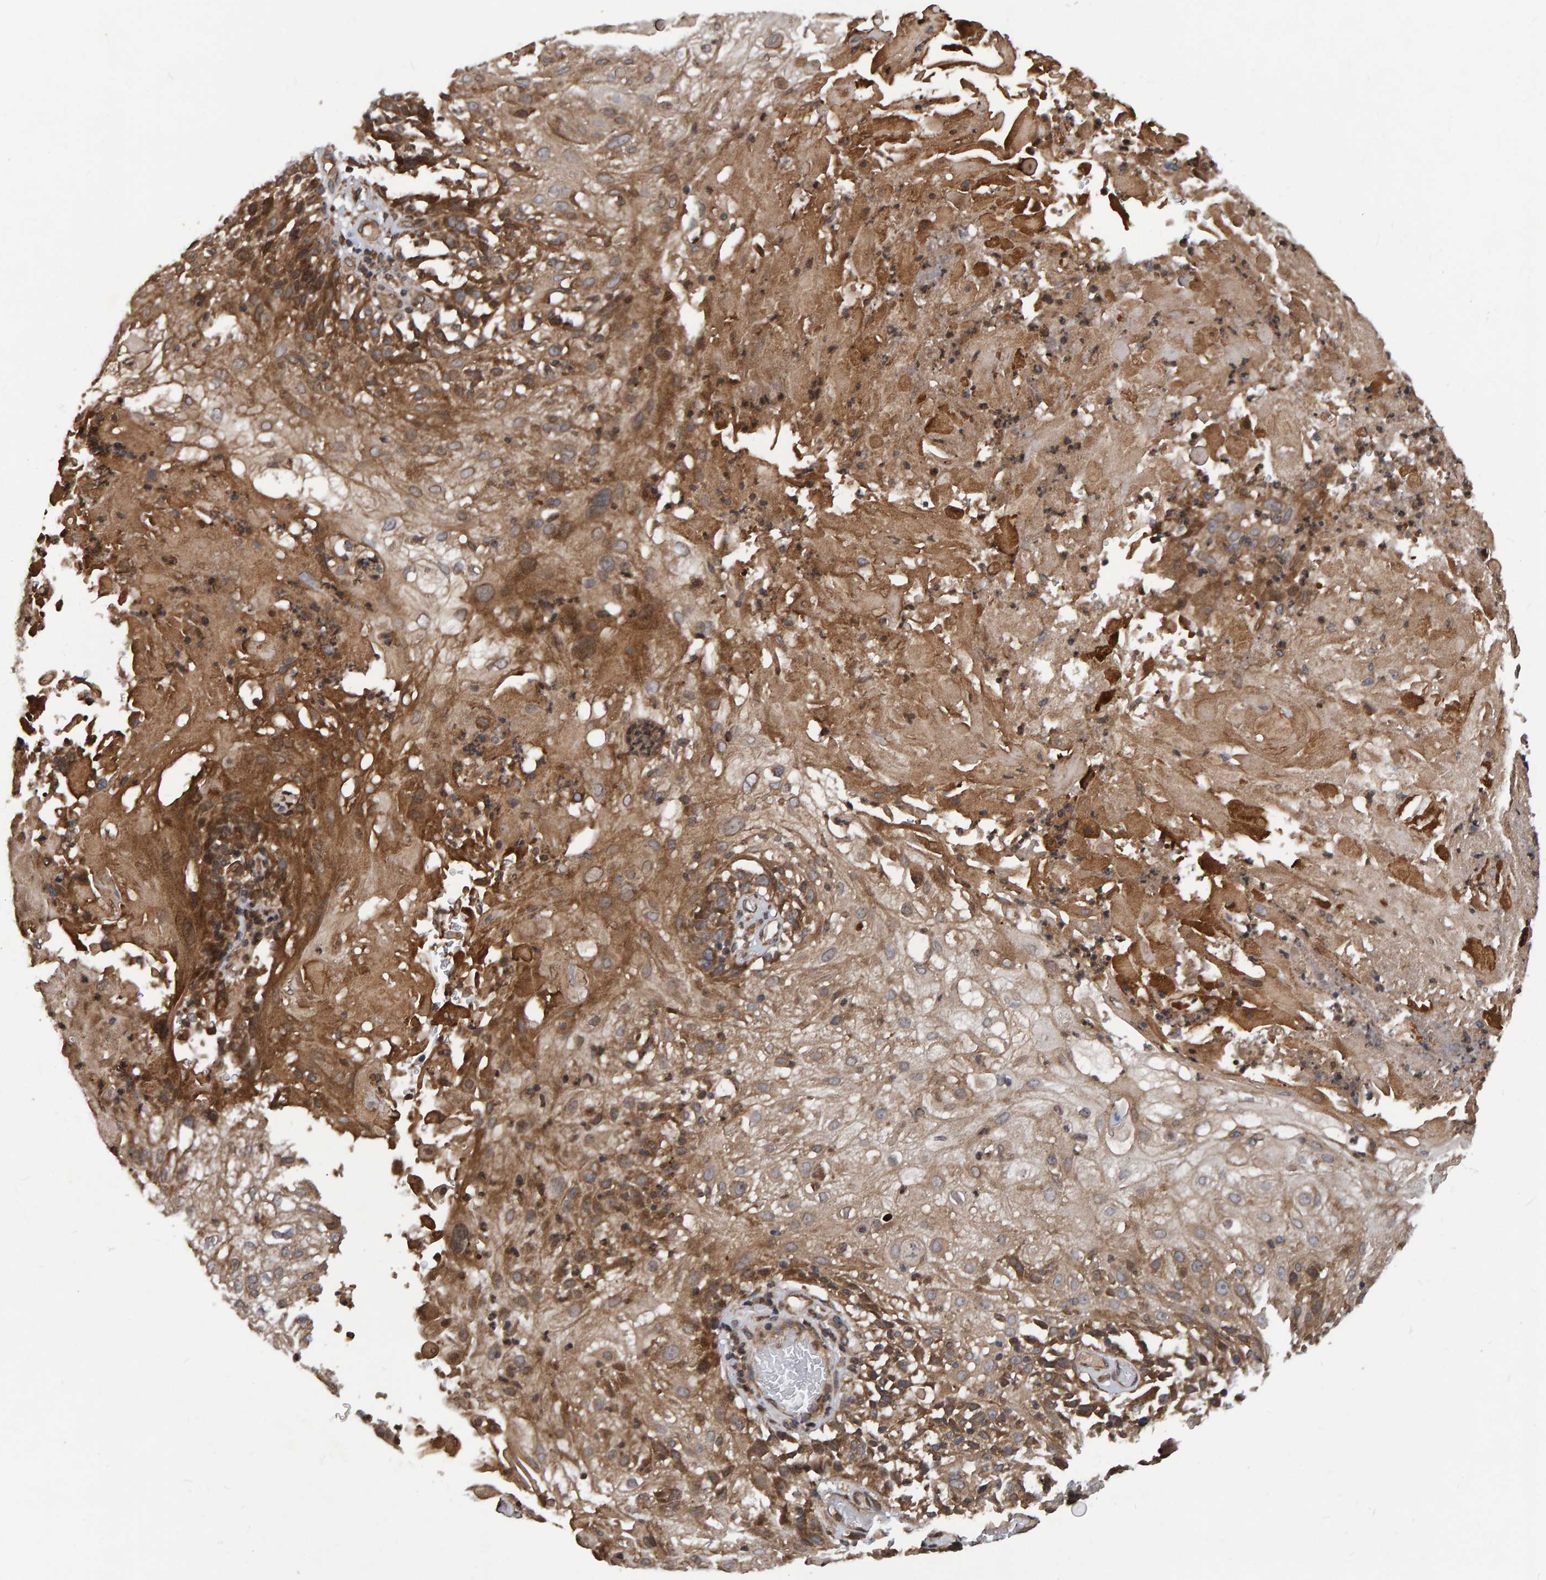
{"staining": {"intensity": "moderate", "quantity": ">75%", "location": "cytoplasmic/membranous"}, "tissue": "skin cancer", "cell_type": "Tumor cells", "image_type": "cancer", "snomed": [{"axis": "morphology", "description": "Normal tissue, NOS"}, {"axis": "morphology", "description": "Squamous cell carcinoma, NOS"}, {"axis": "topography", "description": "Skin"}], "caption": "Immunohistochemical staining of human skin cancer displays moderate cytoplasmic/membranous protein positivity in approximately >75% of tumor cells. (DAB = brown stain, brightfield microscopy at high magnification).", "gene": "GAB2", "patient": {"sex": "female", "age": 83}}